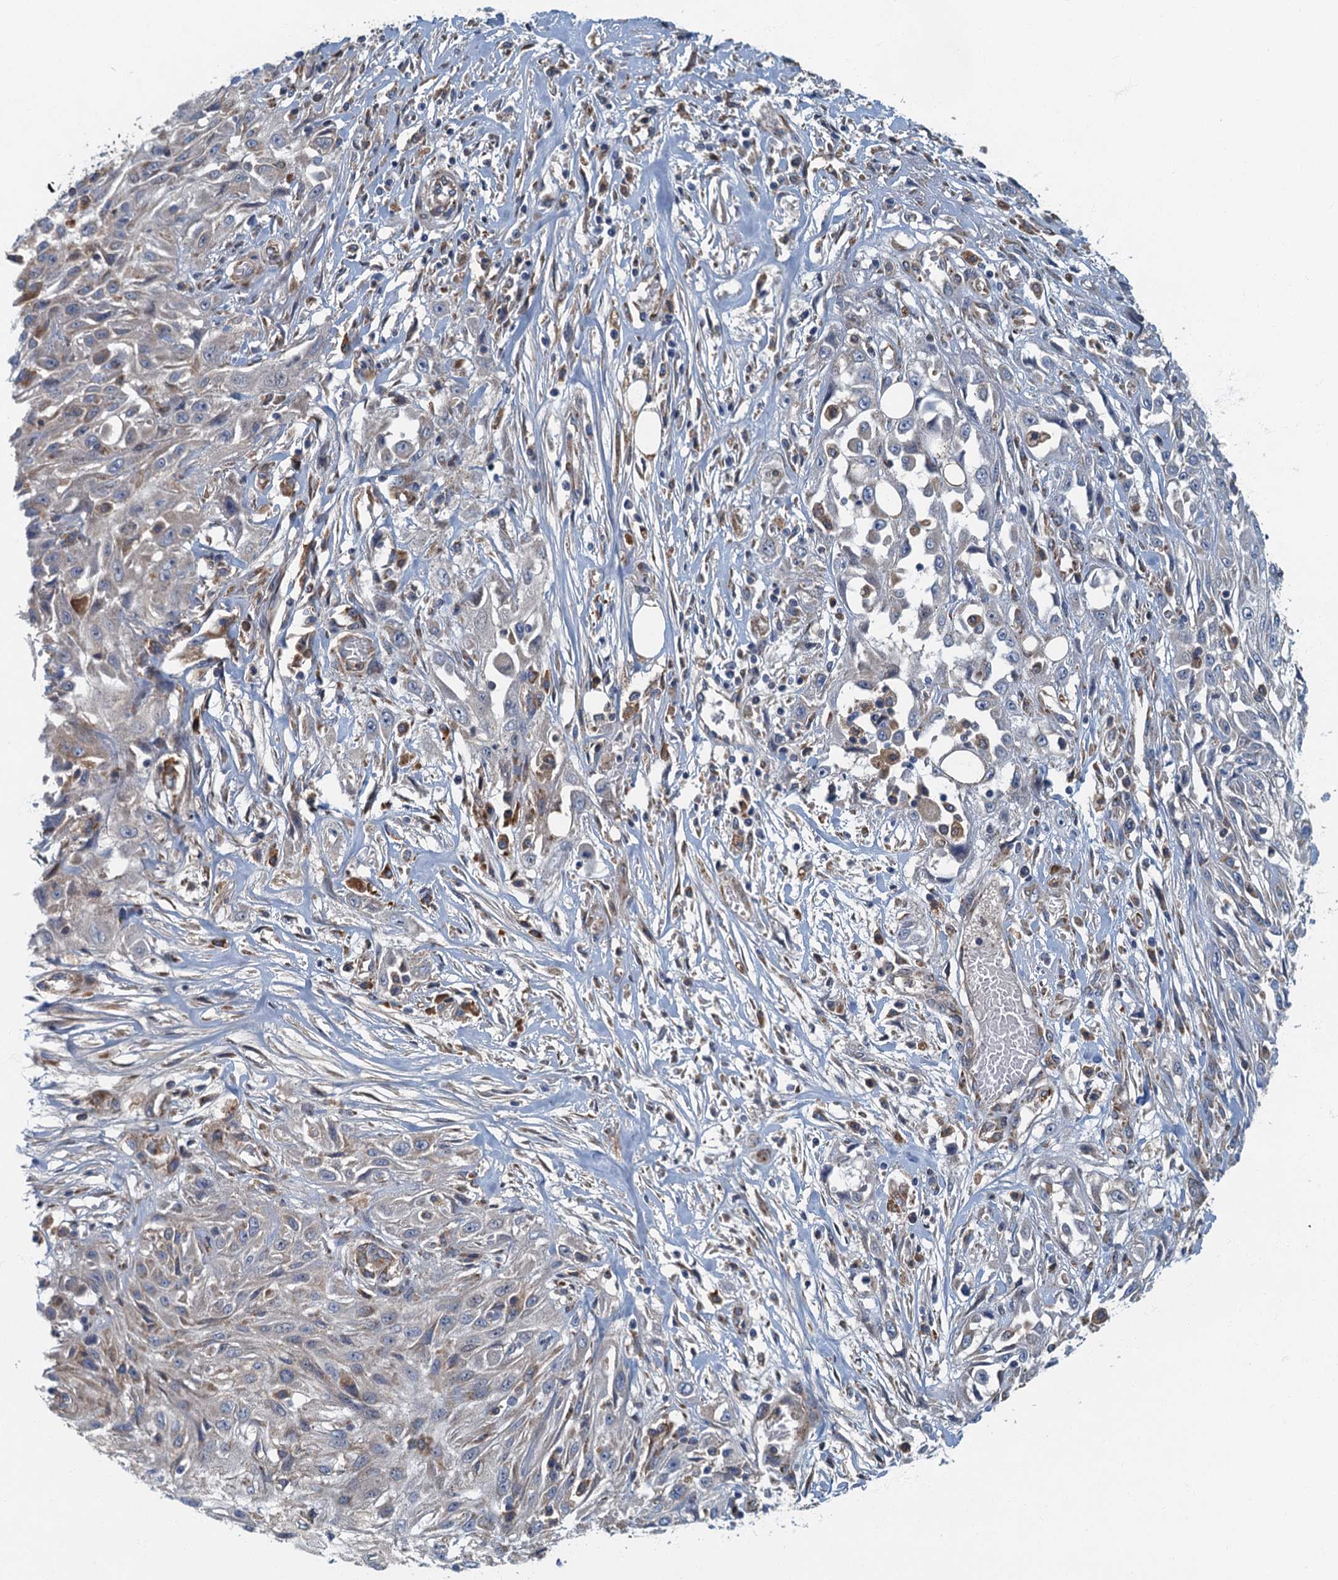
{"staining": {"intensity": "negative", "quantity": "none", "location": "none"}, "tissue": "skin cancer", "cell_type": "Tumor cells", "image_type": "cancer", "snomed": [{"axis": "morphology", "description": "Squamous cell carcinoma, NOS"}, {"axis": "morphology", "description": "Squamous cell carcinoma, metastatic, NOS"}, {"axis": "topography", "description": "Skin"}, {"axis": "topography", "description": "Lymph node"}], "caption": "This is an immunohistochemistry histopathology image of human squamous cell carcinoma (skin). There is no staining in tumor cells.", "gene": "SPDYC", "patient": {"sex": "male", "age": 75}}